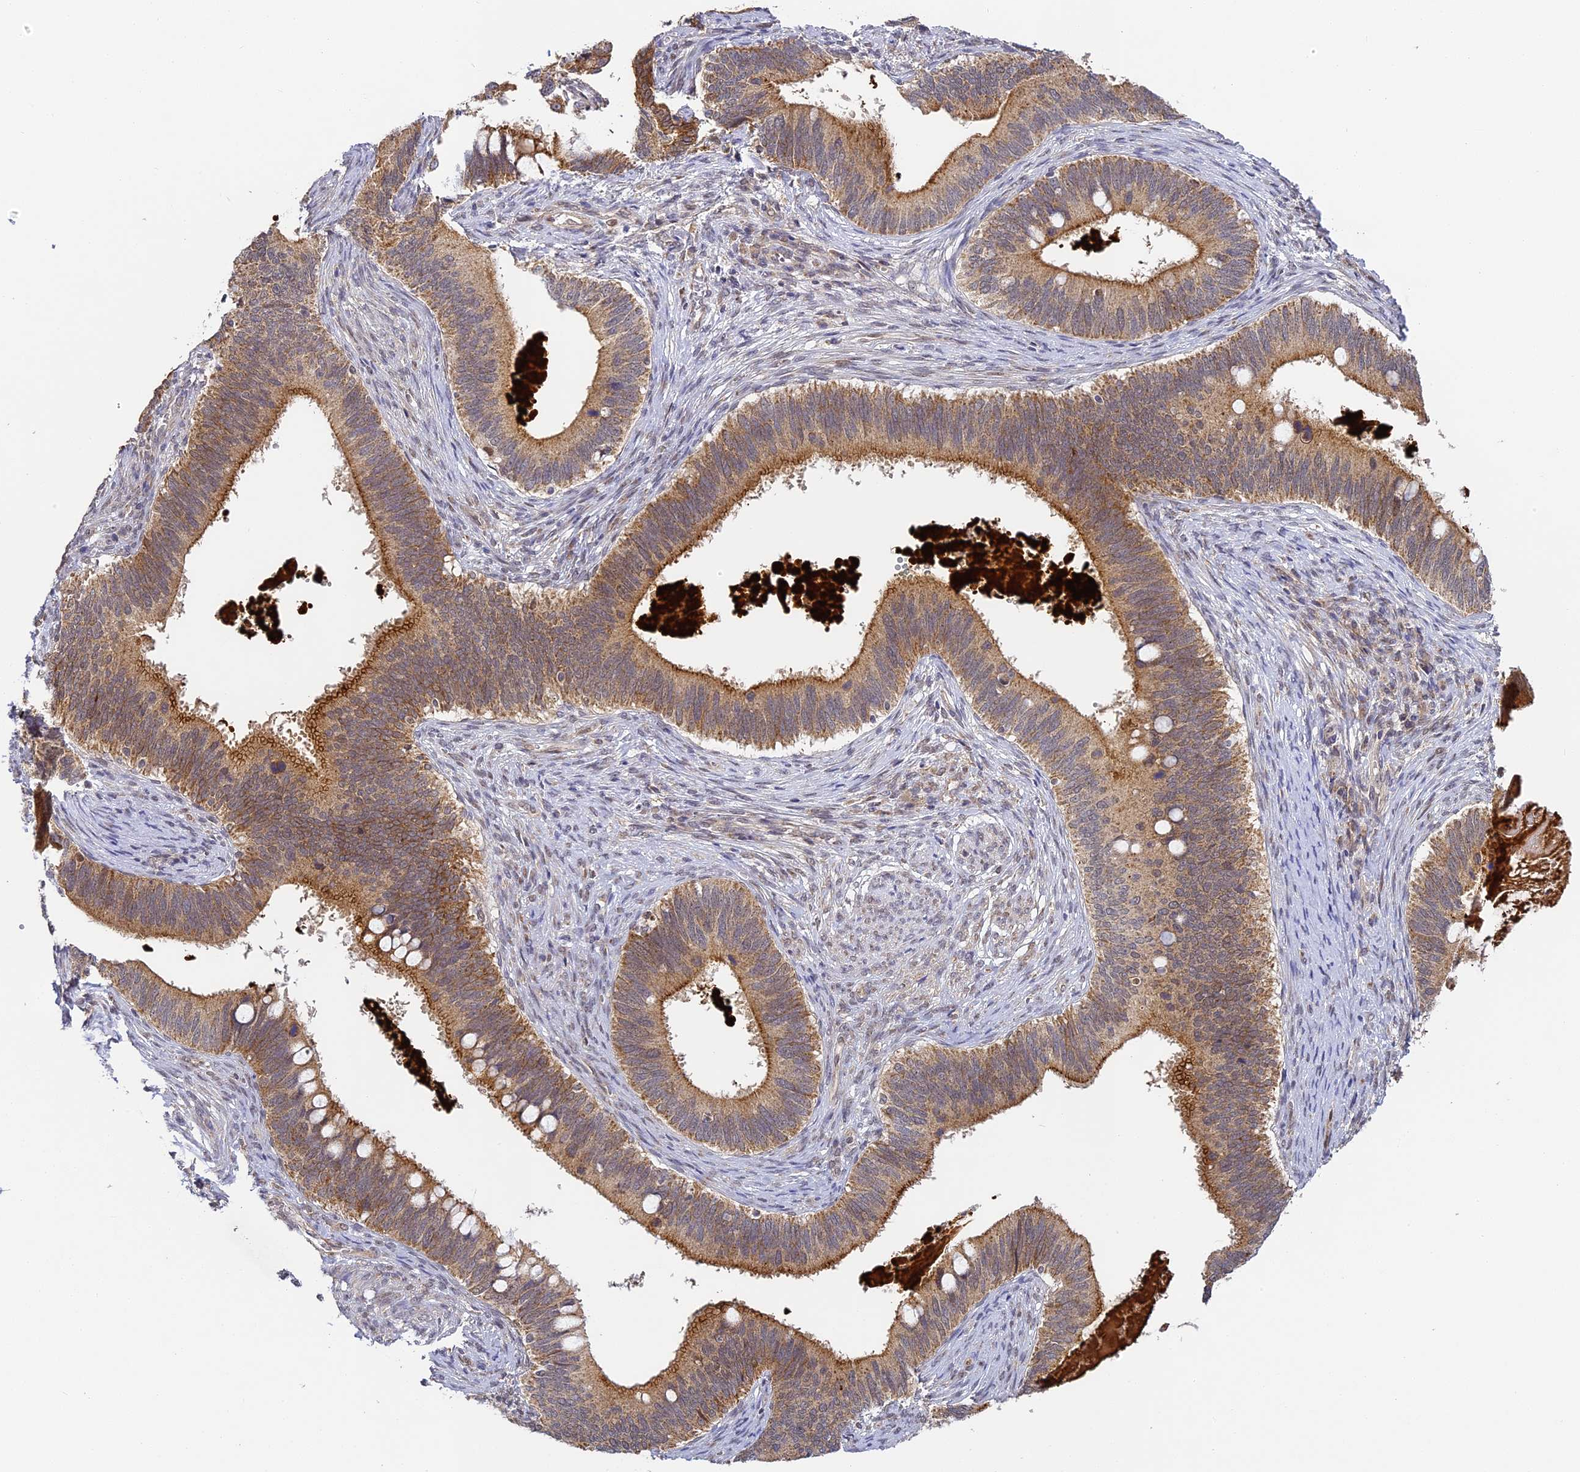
{"staining": {"intensity": "moderate", "quantity": ">75%", "location": "cytoplasmic/membranous"}, "tissue": "cervical cancer", "cell_type": "Tumor cells", "image_type": "cancer", "snomed": [{"axis": "morphology", "description": "Adenocarcinoma, NOS"}, {"axis": "topography", "description": "Cervix"}], "caption": "Human cervical adenocarcinoma stained with a protein marker shows moderate staining in tumor cells.", "gene": "DNAAF10", "patient": {"sex": "female", "age": 42}}